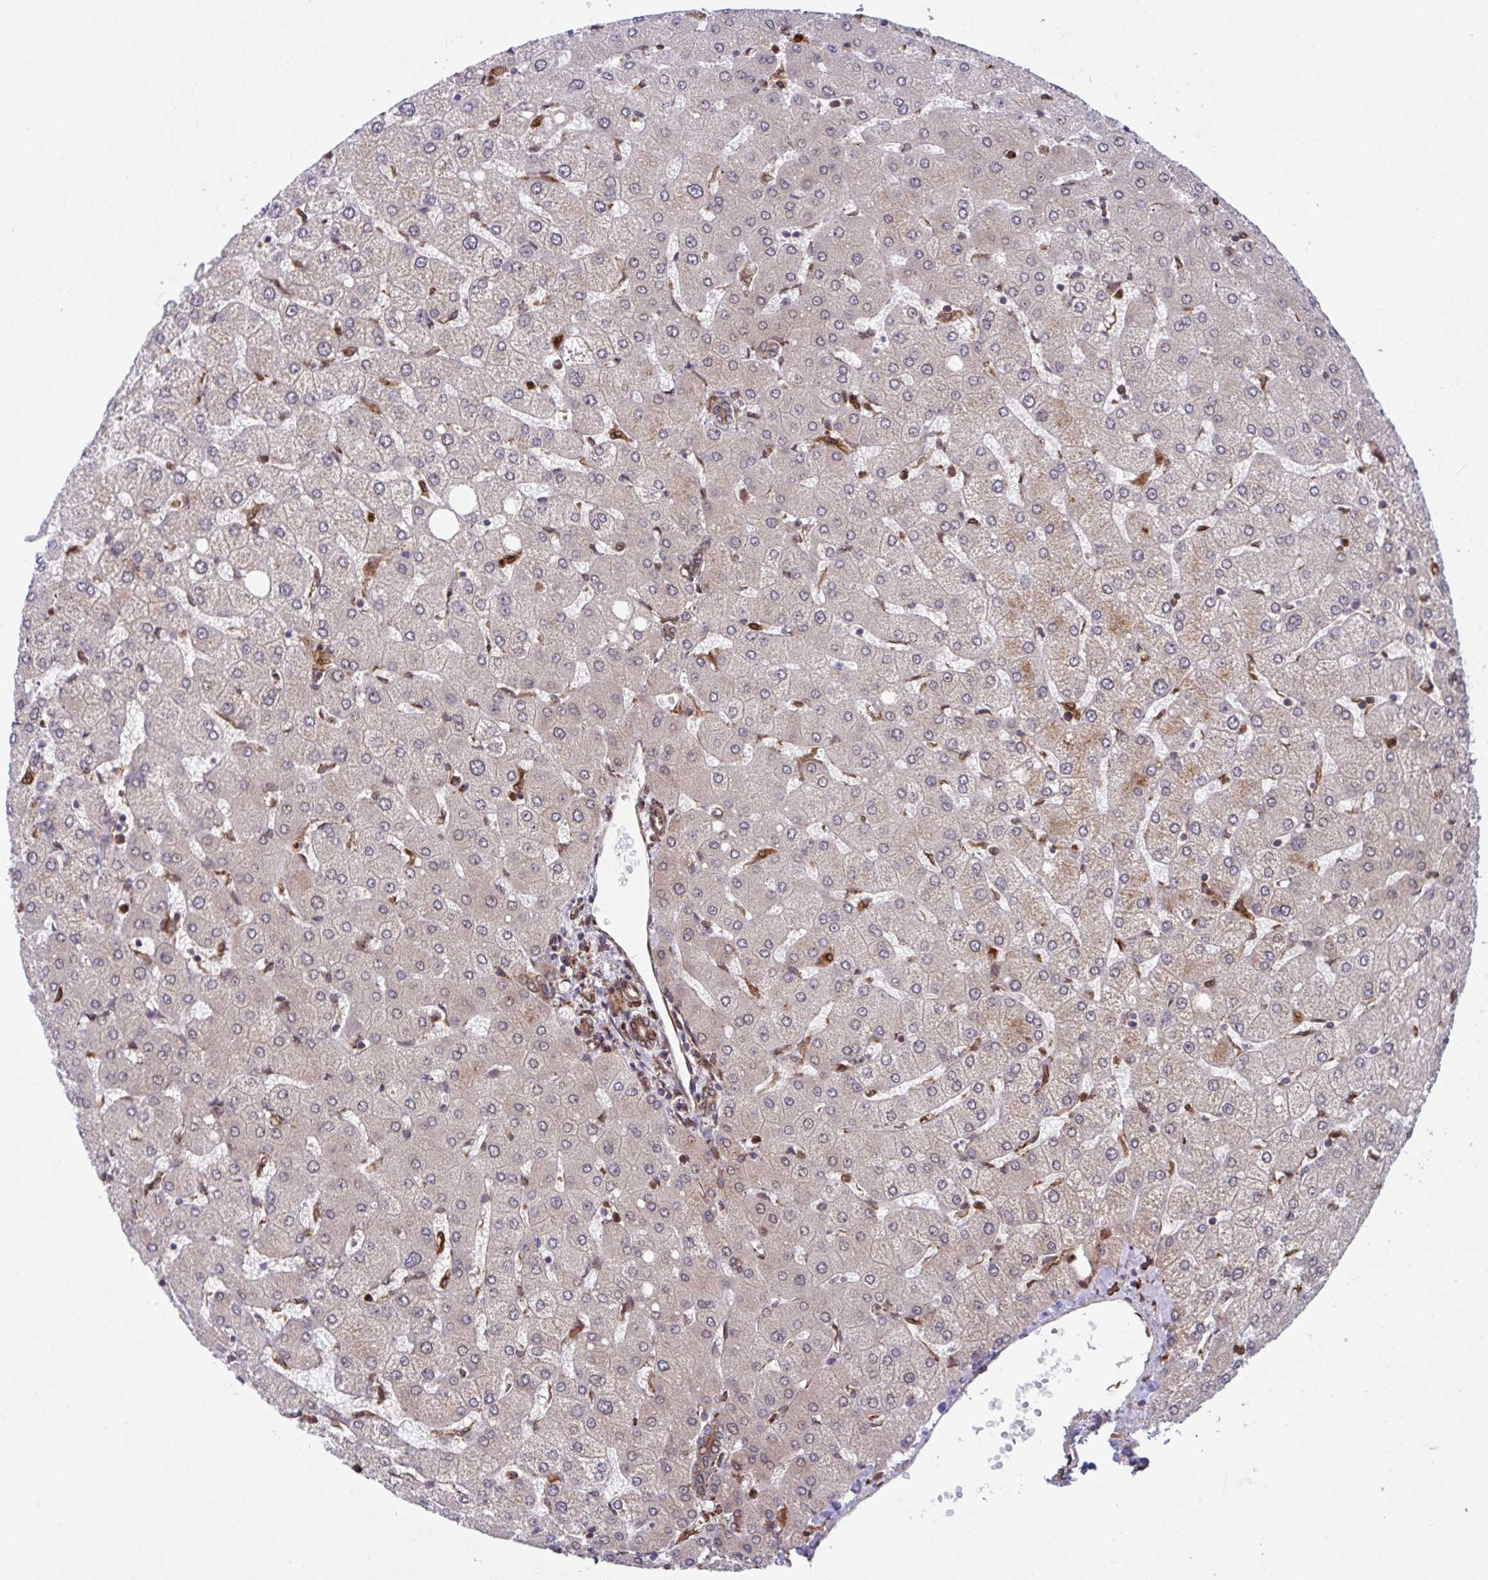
{"staining": {"intensity": "moderate", "quantity": ">75%", "location": "cytoplasmic/membranous"}, "tissue": "liver", "cell_type": "Cholangiocytes", "image_type": "normal", "snomed": [{"axis": "morphology", "description": "Normal tissue, NOS"}, {"axis": "topography", "description": "Liver"}], "caption": "This is a photomicrograph of immunohistochemistry staining of normal liver, which shows moderate staining in the cytoplasmic/membranous of cholangiocytes.", "gene": "STIM2", "patient": {"sex": "female", "age": 54}}